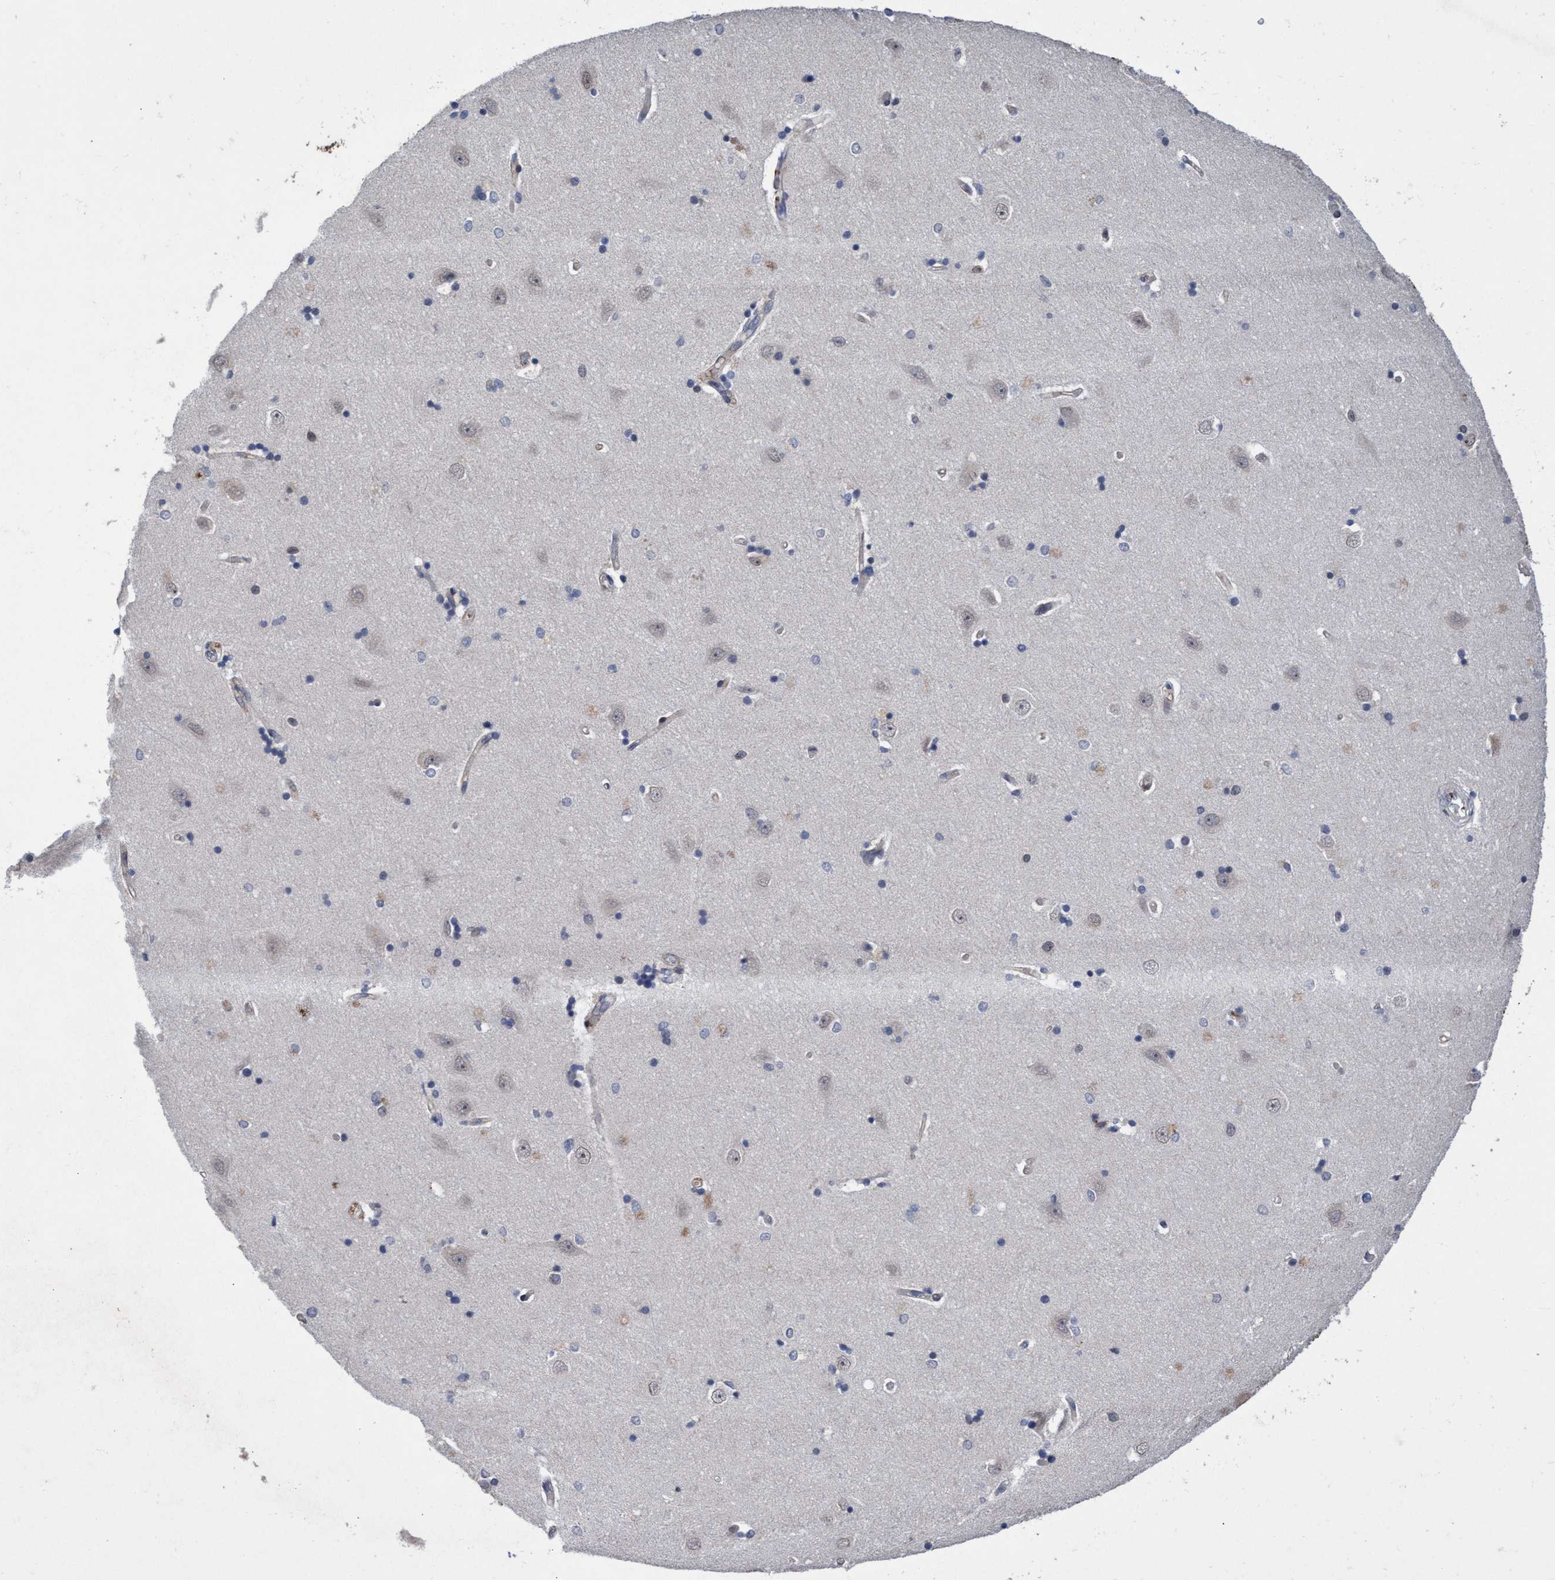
{"staining": {"intensity": "weak", "quantity": "<25%", "location": "nuclear"}, "tissue": "hippocampus", "cell_type": "Glial cells", "image_type": "normal", "snomed": [{"axis": "morphology", "description": "Normal tissue, NOS"}, {"axis": "topography", "description": "Hippocampus"}], "caption": "Immunohistochemical staining of normal hippocampus exhibits no significant staining in glial cells.", "gene": "ZNF750", "patient": {"sex": "male", "age": 45}}